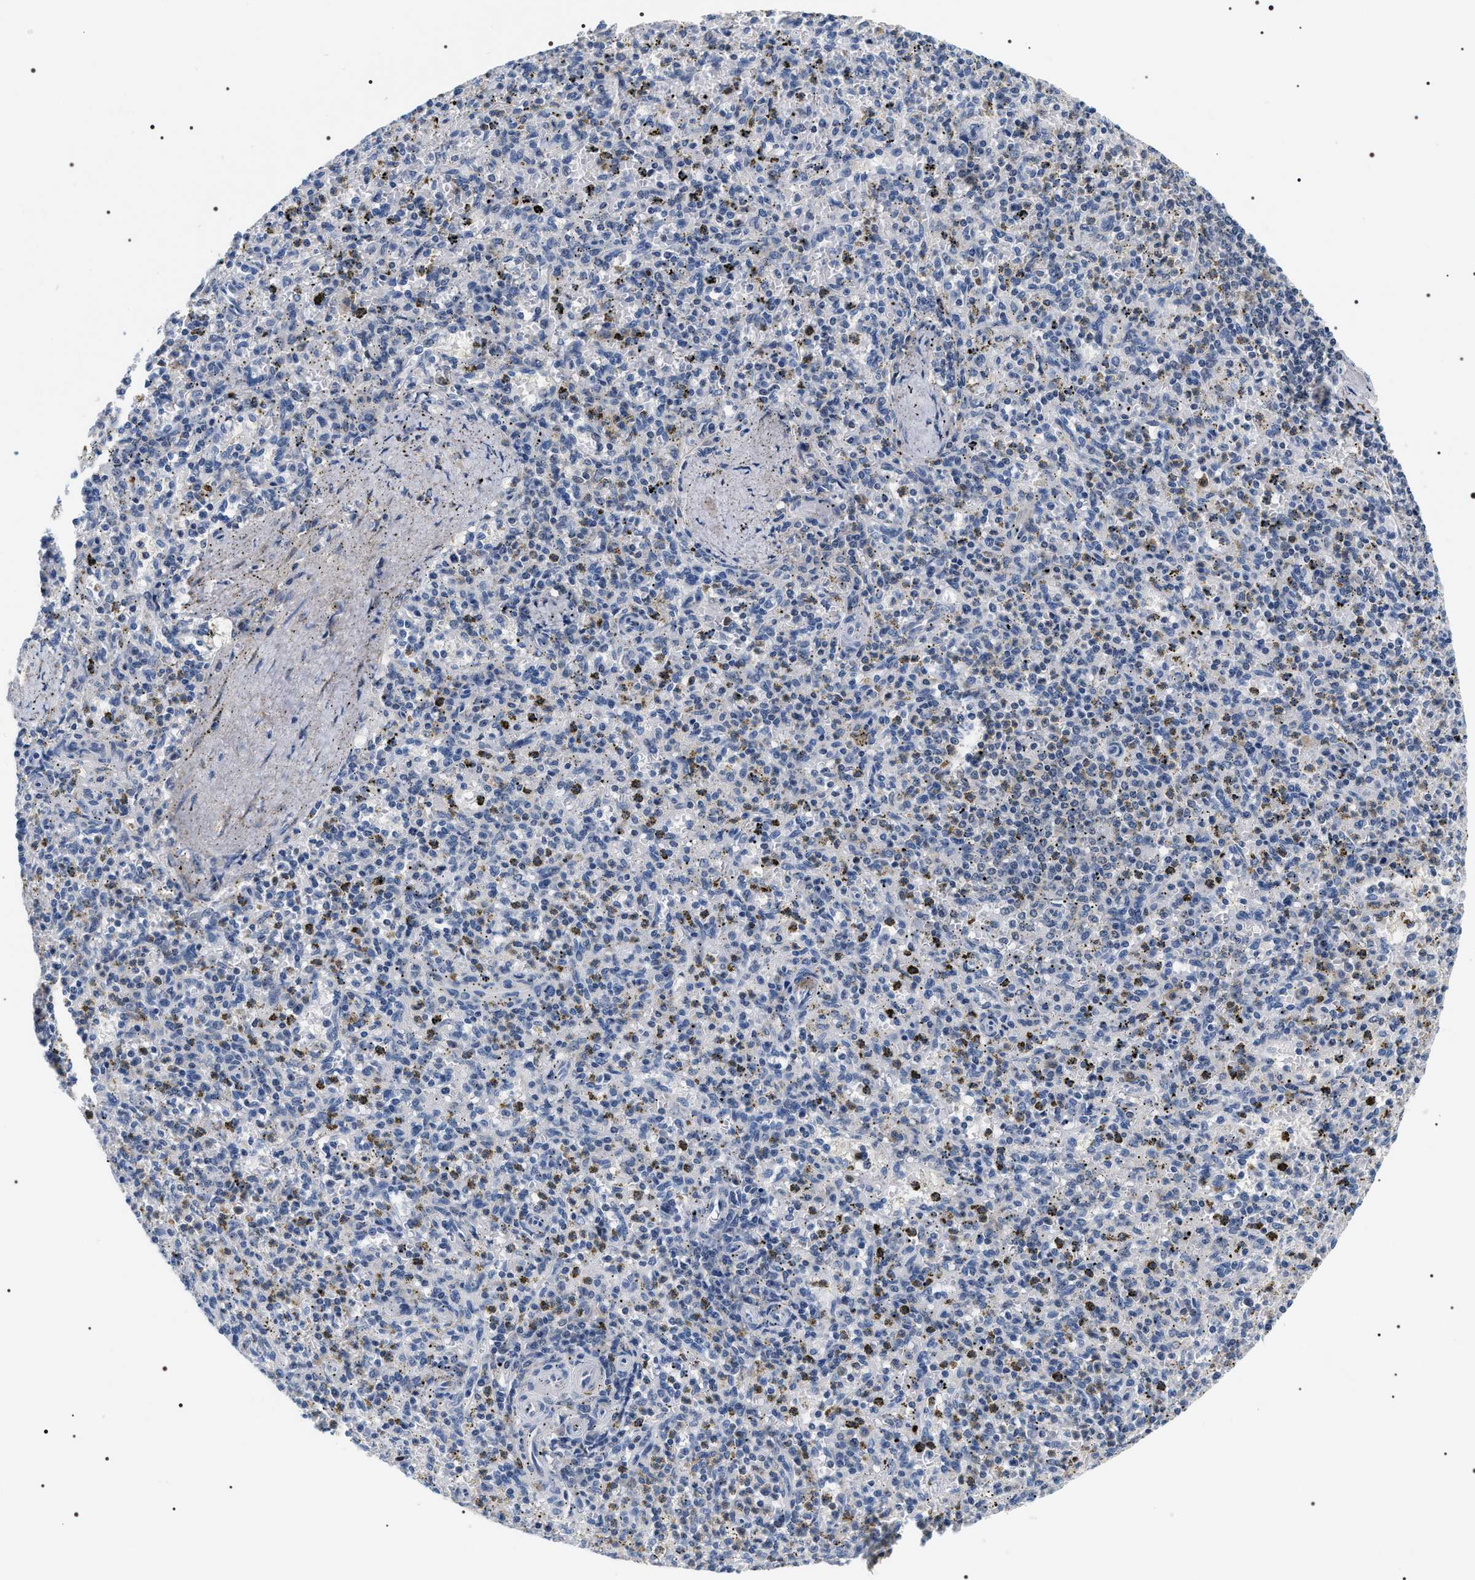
{"staining": {"intensity": "negative", "quantity": "none", "location": "none"}, "tissue": "spleen", "cell_type": "Cells in red pulp", "image_type": "normal", "snomed": [{"axis": "morphology", "description": "Normal tissue, NOS"}, {"axis": "topography", "description": "Spleen"}], "caption": "DAB (3,3'-diaminobenzidine) immunohistochemical staining of normal spleen exhibits no significant positivity in cells in red pulp.", "gene": "BAG2", "patient": {"sex": "male", "age": 72}}